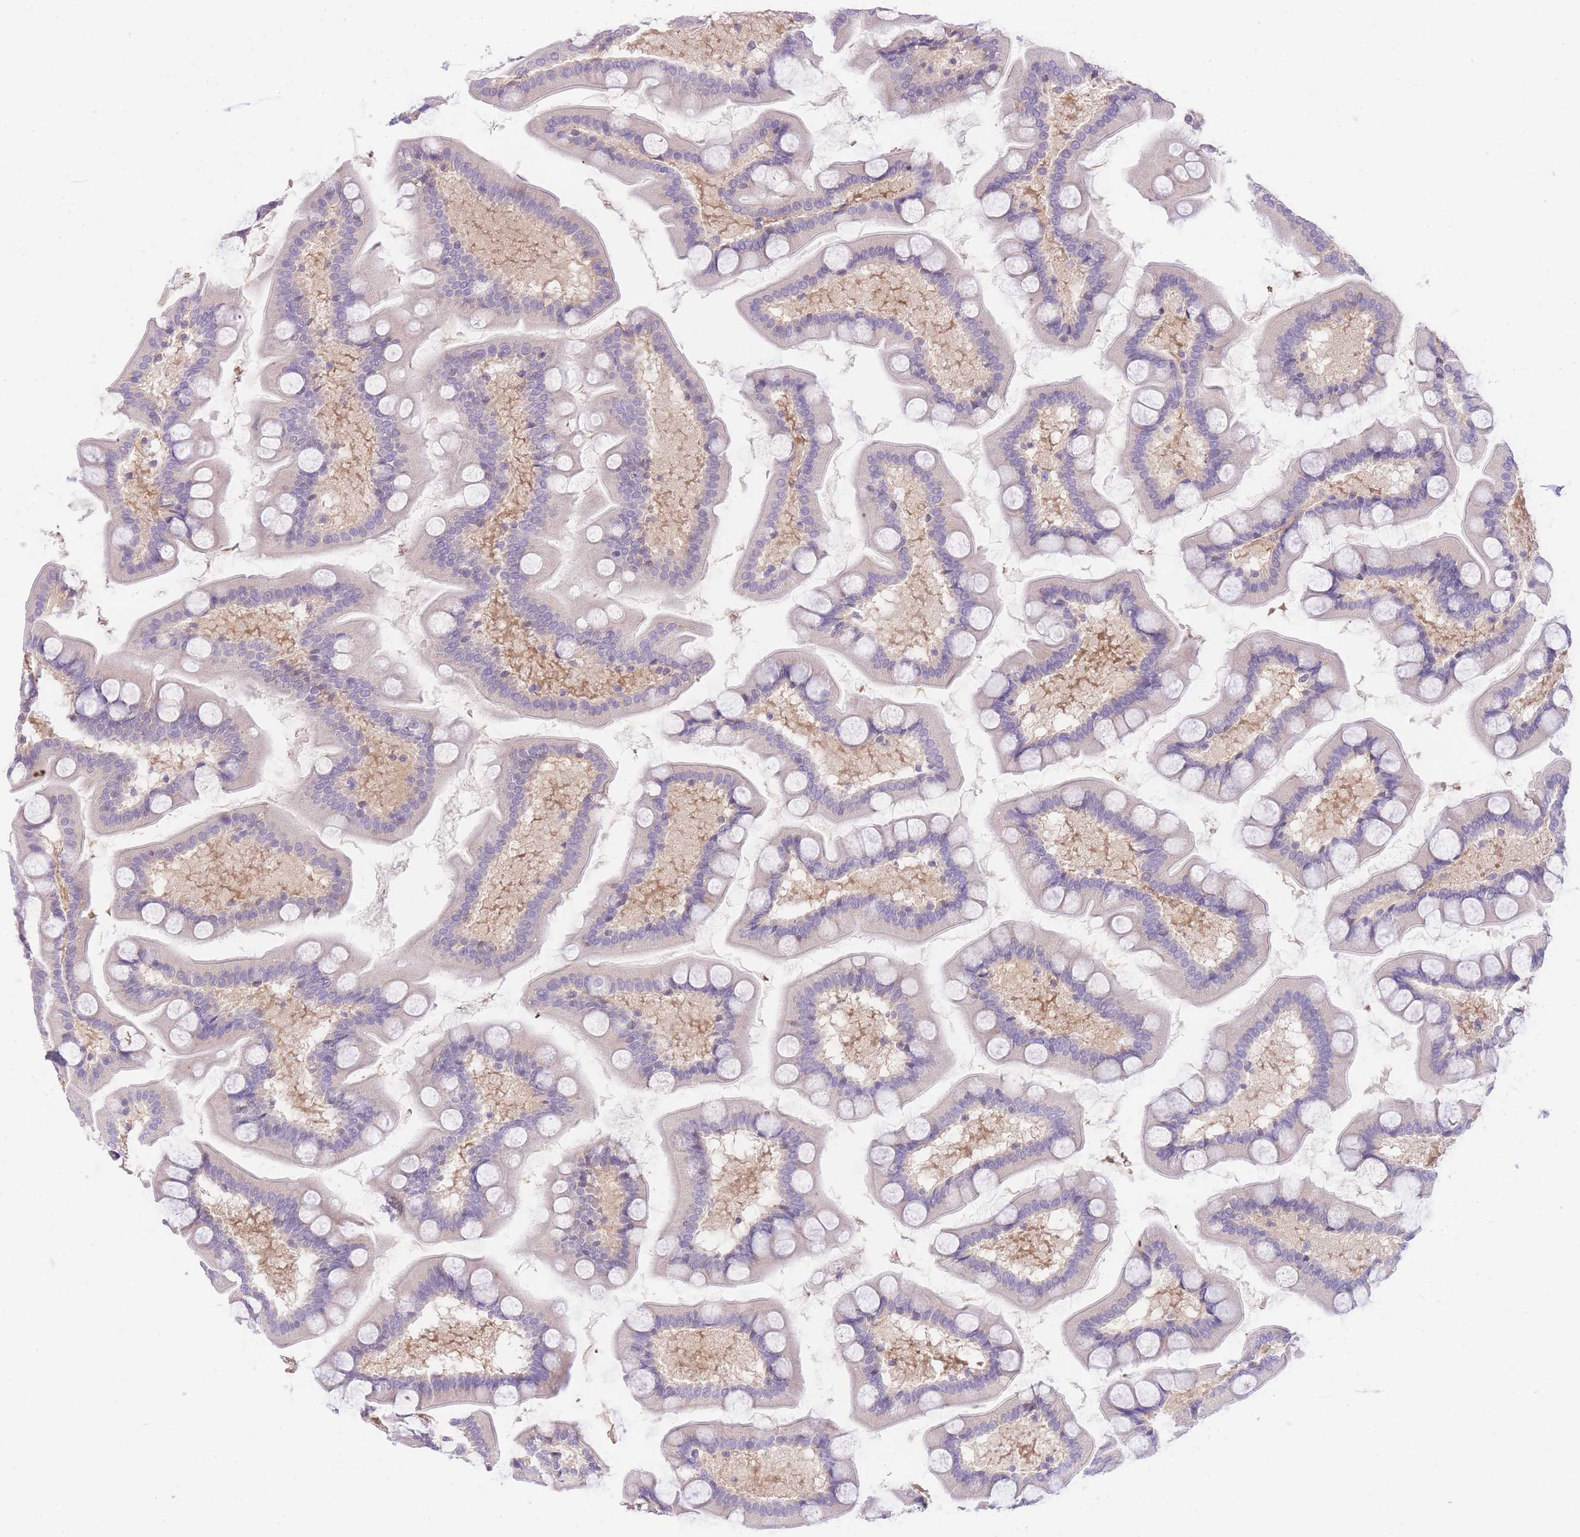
{"staining": {"intensity": "negative", "quantity": "none", "location": "none"}, "tissue": "small intestine", "cell_type": "Glandular cells", "image_type": "normal", "snomed": [{"axis": "morphology", "description": "Normal tissue, NOS"}, {"axis": "topography", "description": "Small intestine"}], "caption": "The immunohistochemistry (IHC) image has no significant positivity in glandular cells of small intestine. (DAB (3,3'-diaminobenzidine) IHC, high magnification).", "gene": "LIPH", "patient": {"sex": "male", "age": 41}}